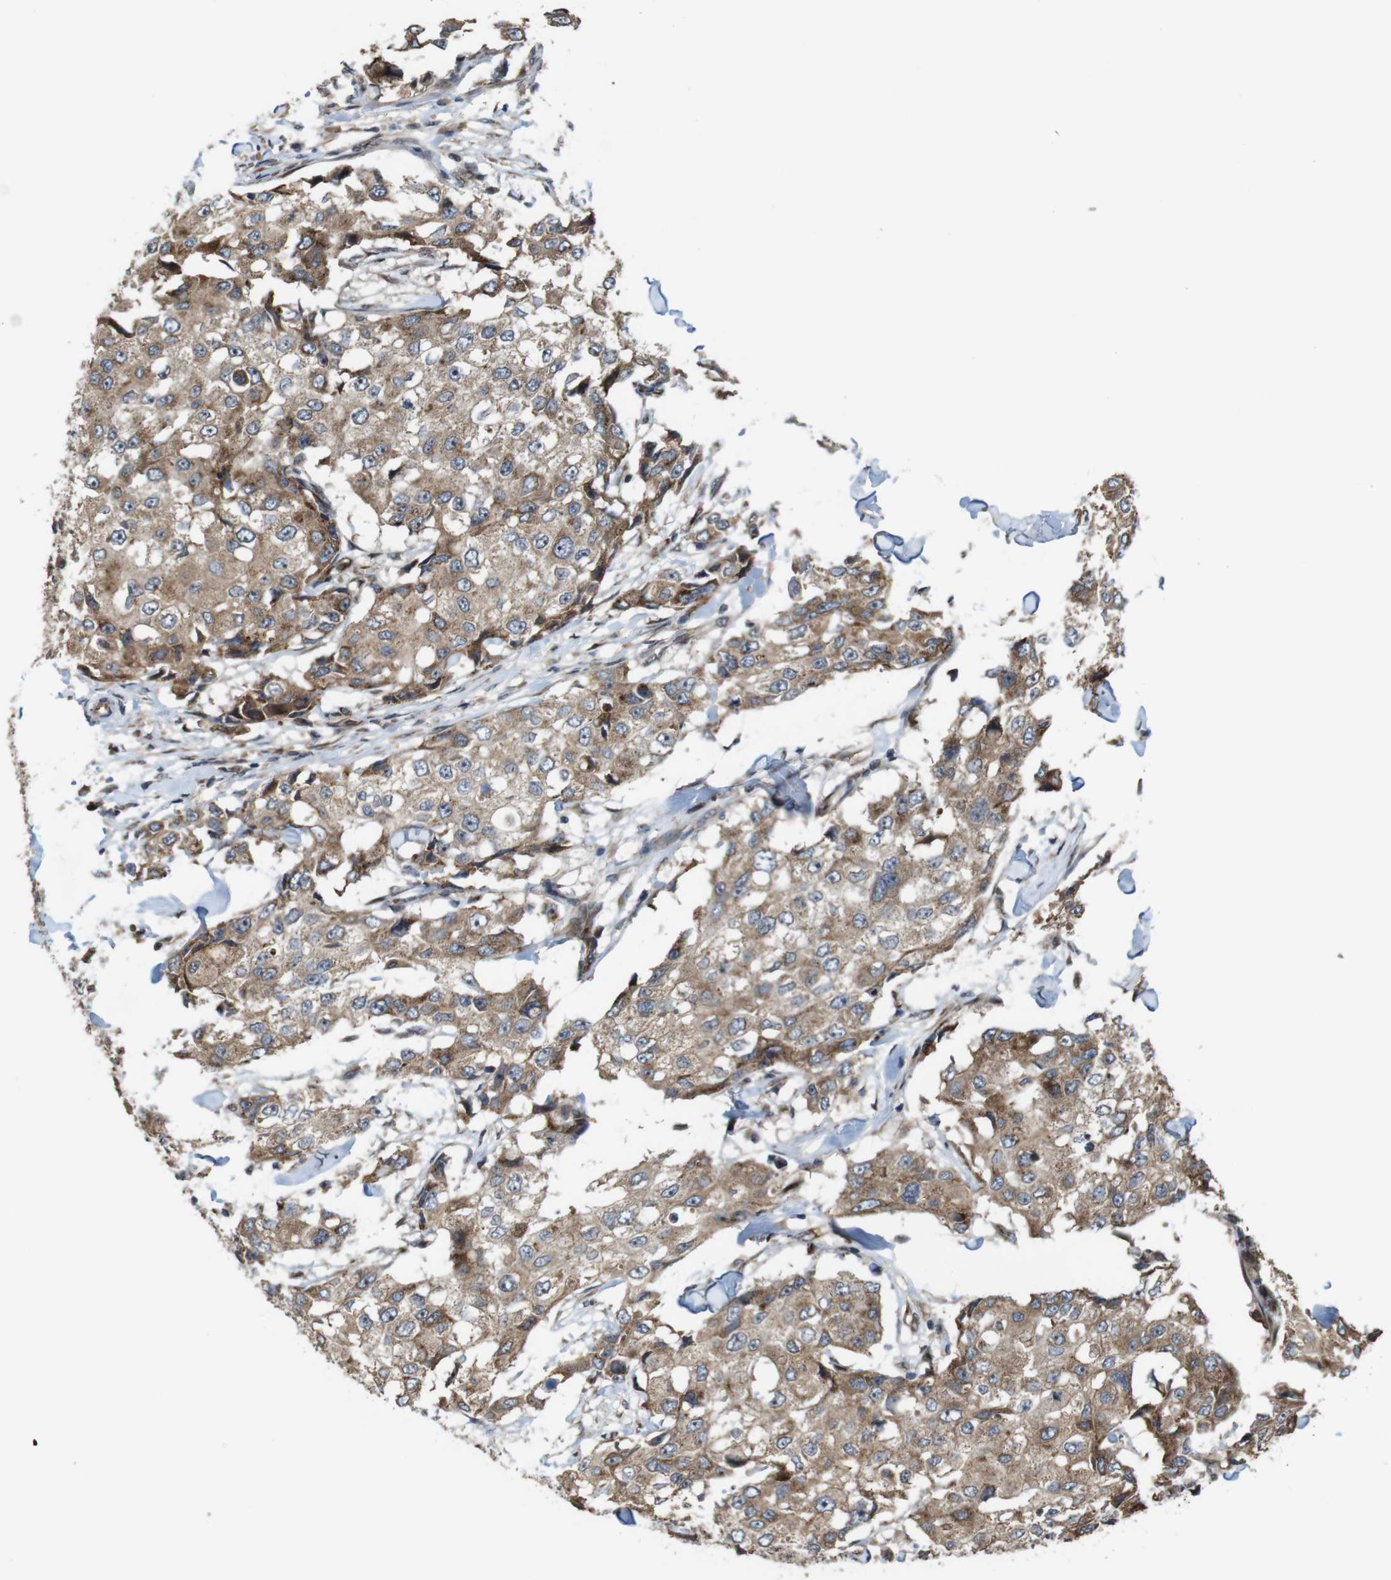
{"staining": {"intensity": "moderate", "quantity": ">75%", "location": "cytoplasmic/membranous"}, "tissue": "breast cancer", "cell_type": "Tumor cells", "image_type": "cancer", "snomed": [{"axis": "morphology", "description": "Duct carcinoma"}, {"axis": "topography", "description": "Breast"}], "caption": "An immunohistochemistry (IHC) image of neoplastic tissue is shown. Protein staining in brown shows moderate cytoplasmic/membranous positivity in breast infiltrating ductal carcinoma within tumor cells.", "gene": "EFCAB14", "patient": {"sex": "female", "age": 27}}